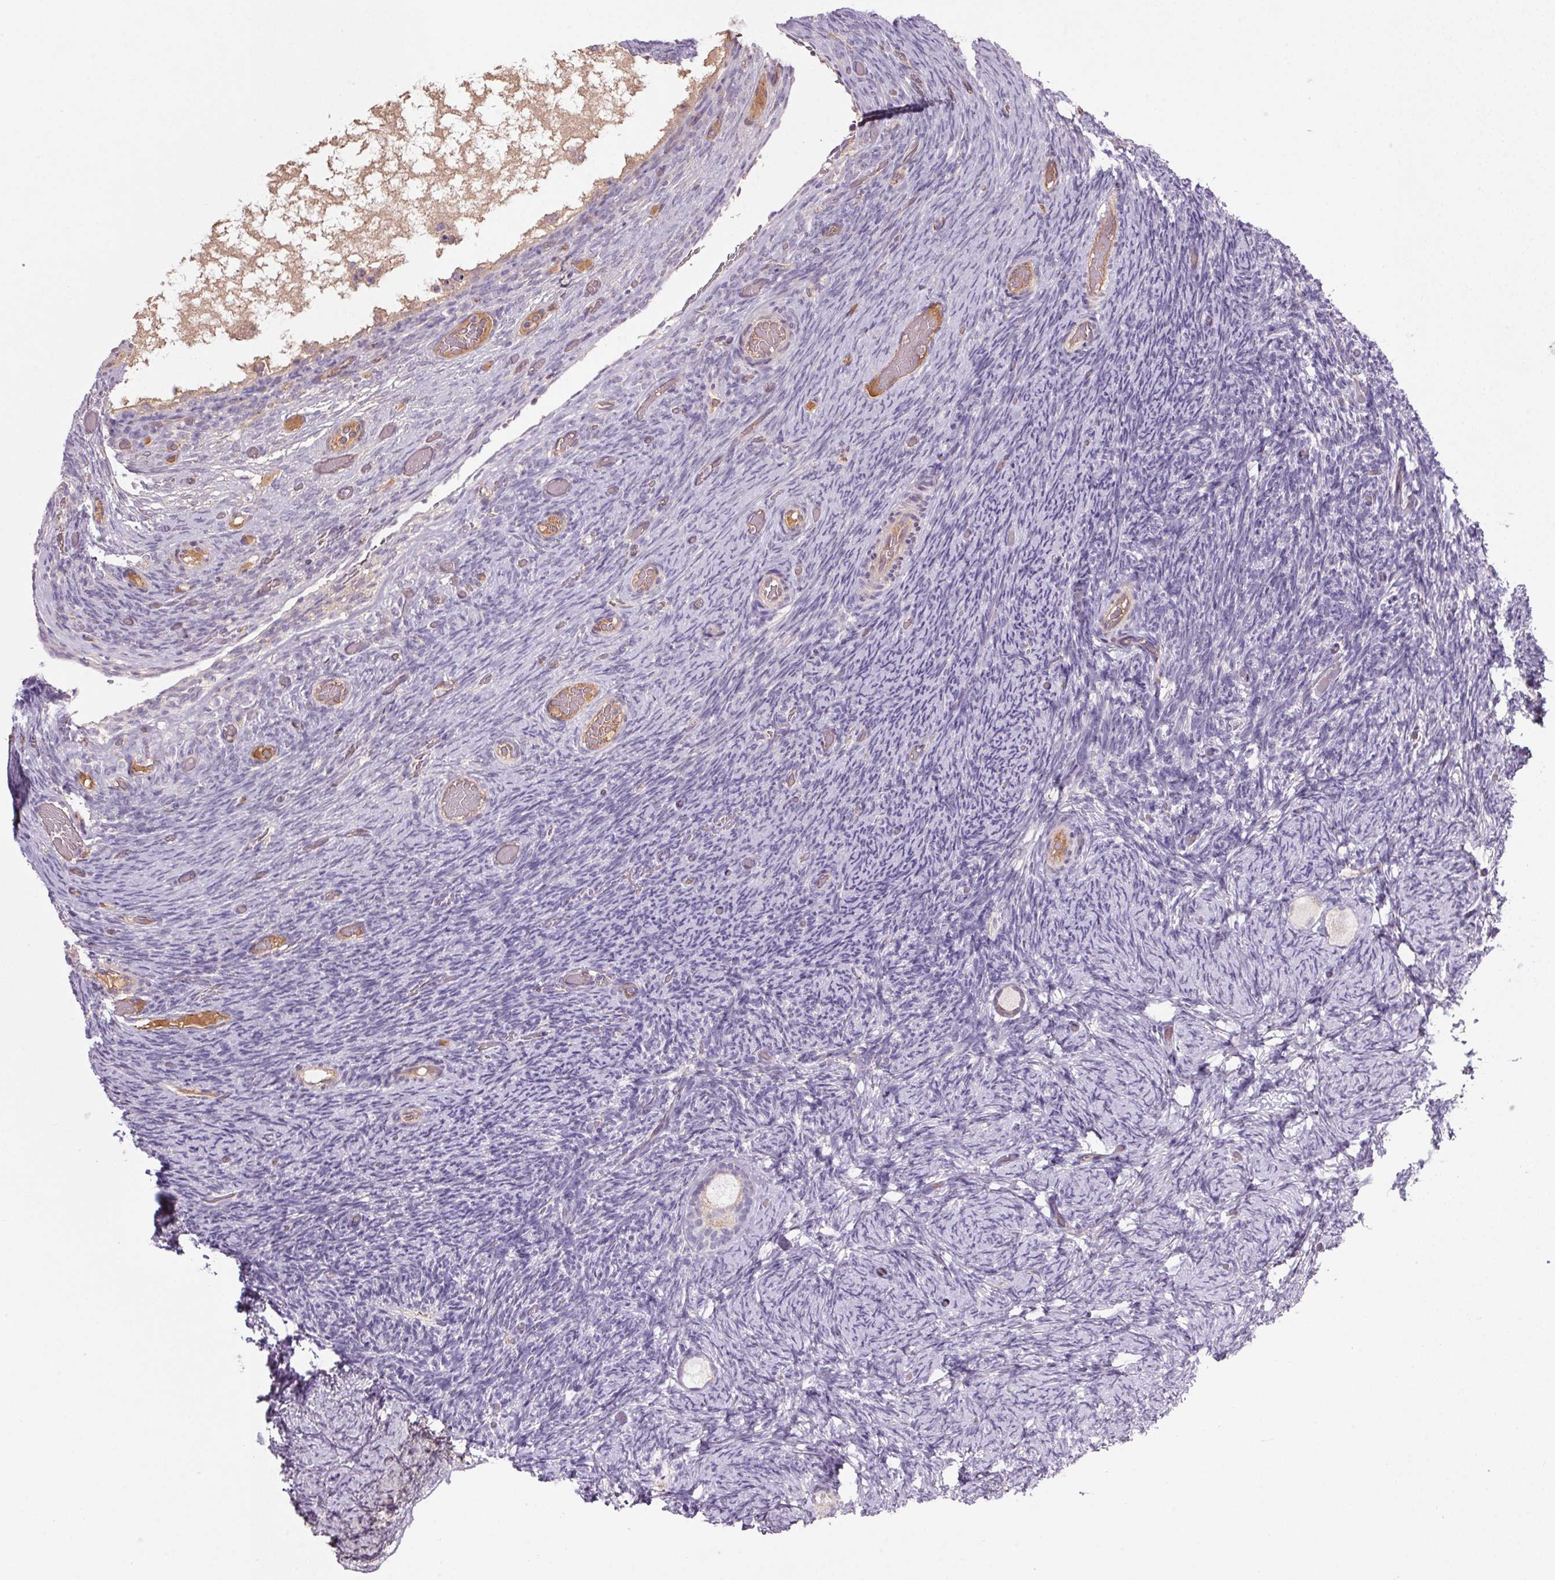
{"staining": {"intensity": "negative", "quantity": "none", "location": "none"}, "tissue": "ovary", "cell_type": "Follicle cells", "image_type": "normal", "snomed": [{"axis": "morphology", "description": "Normal tissue, NOS"}, {"axis": "topography", "description": "Ovary"}], "caption": "Immunohistochemistry (IHC) photomicrograph of normal ovary: ovary stained with DAB (3,3'-diaminobenzidine) exhibits no significant protein staining in follicle cells. (DAB (3,3'-diaminobenzidine) IHC visualized using brightfield microscopy, high magnification).", "gene": "APOC4", "patient": {"sex": "female", "age": 34}}